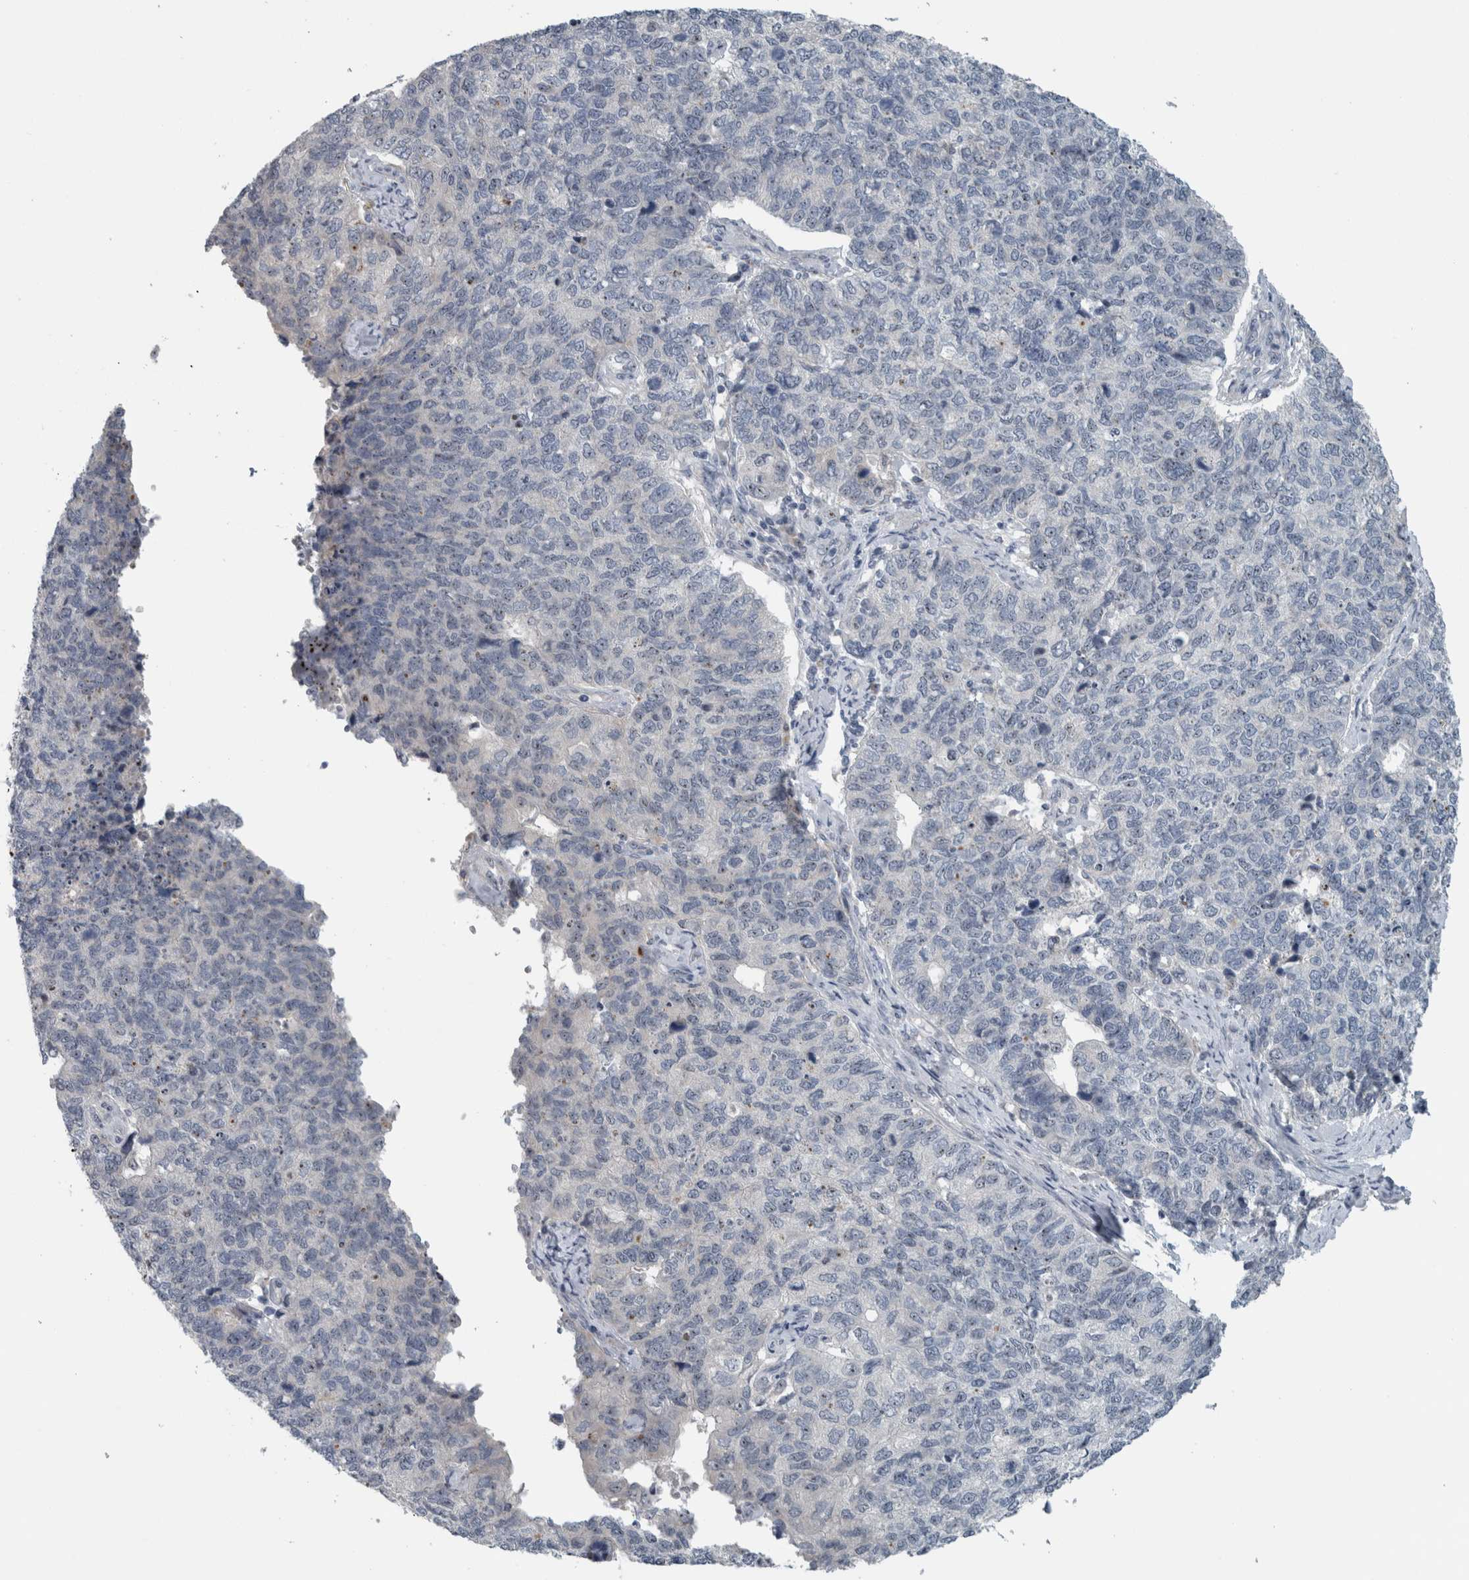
{"staining": {"intensity": "negative", "quantity": "none", "location": "none"}, "tissue": "cervical cancer", "cell_type": "Tumor cells", "image_type": "cancer", "snomed": [{"axis": "morphology", "description": "Squamous cell carcinoma, NOS"}, {"axis": "topography", "description": "Cervix"}], "caption": "Immunohistochemistry of human cervical cancer displays no staining in tumor cells.", "gene": "UTP6", "patient": {"sex": "female", "age": 63}}